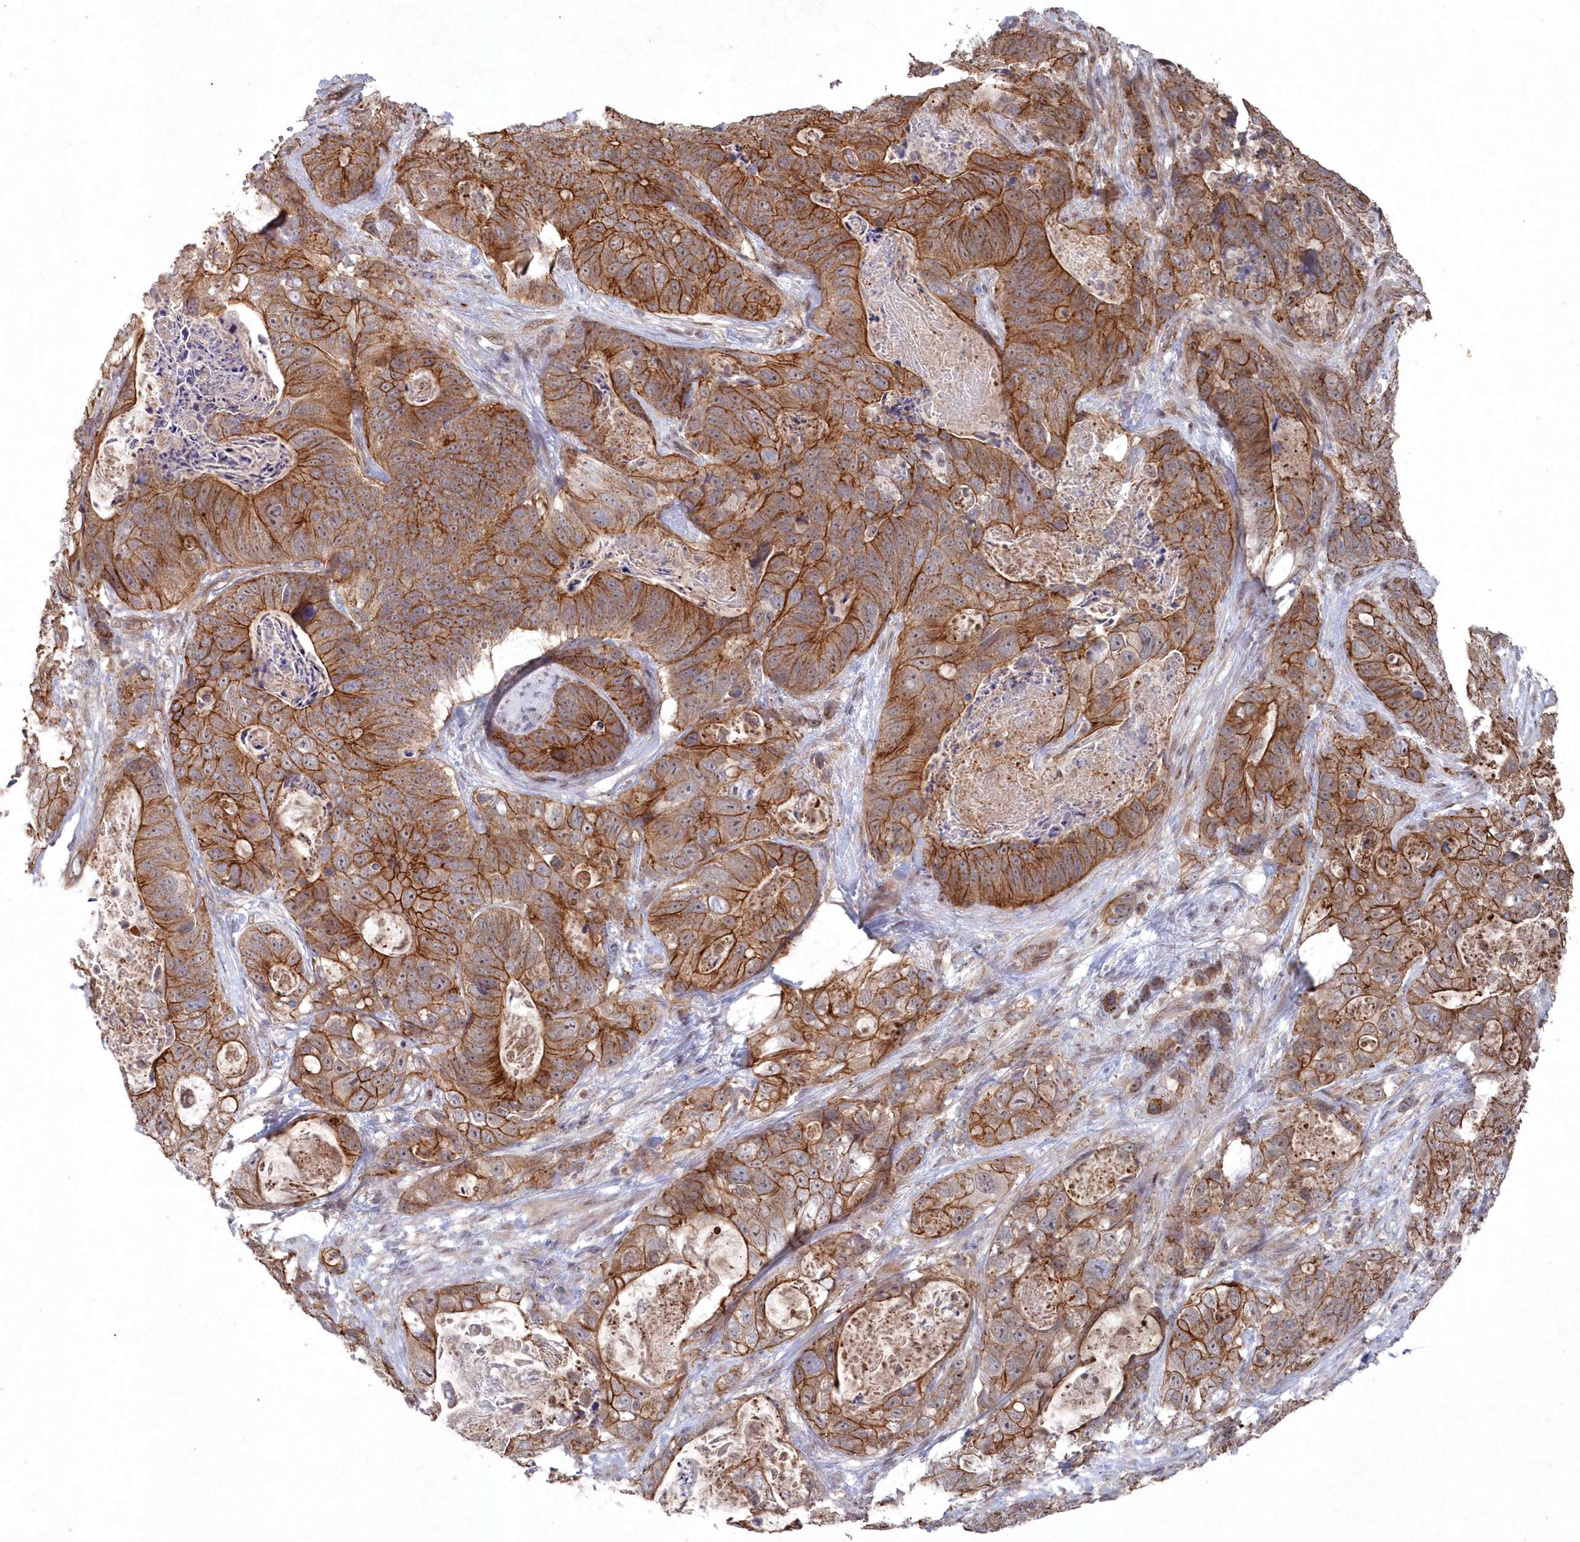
{"staining": {"intensity": "strong", "quantity": ">75%", "location": "cytoplasmic/membranous"}, "tissue": "stomach cancer", "cell_type": "Tumor cells", "image_type": "cancer", "snomed": [{"axis": "morphology", "description": "Normal tissue, NOS"}, {"axis": "morphology", "description": "Adenocarcinoma, NOS"}, {"axis": "topography", "description": "Stomach"}], "caption": "Immunohistochemistry (DAB) staining of human stomach cancer (adenocarcinoma) demonstrates strong cytoplasmic/membranous protein positivity in approximately >75% of tumor cells. Immunohistochemistry (ihc) stains the protein in brown and the nuclei are stained blue.", "gene": "VSIG2", "patient": {"sex": "female", "age": 89}}